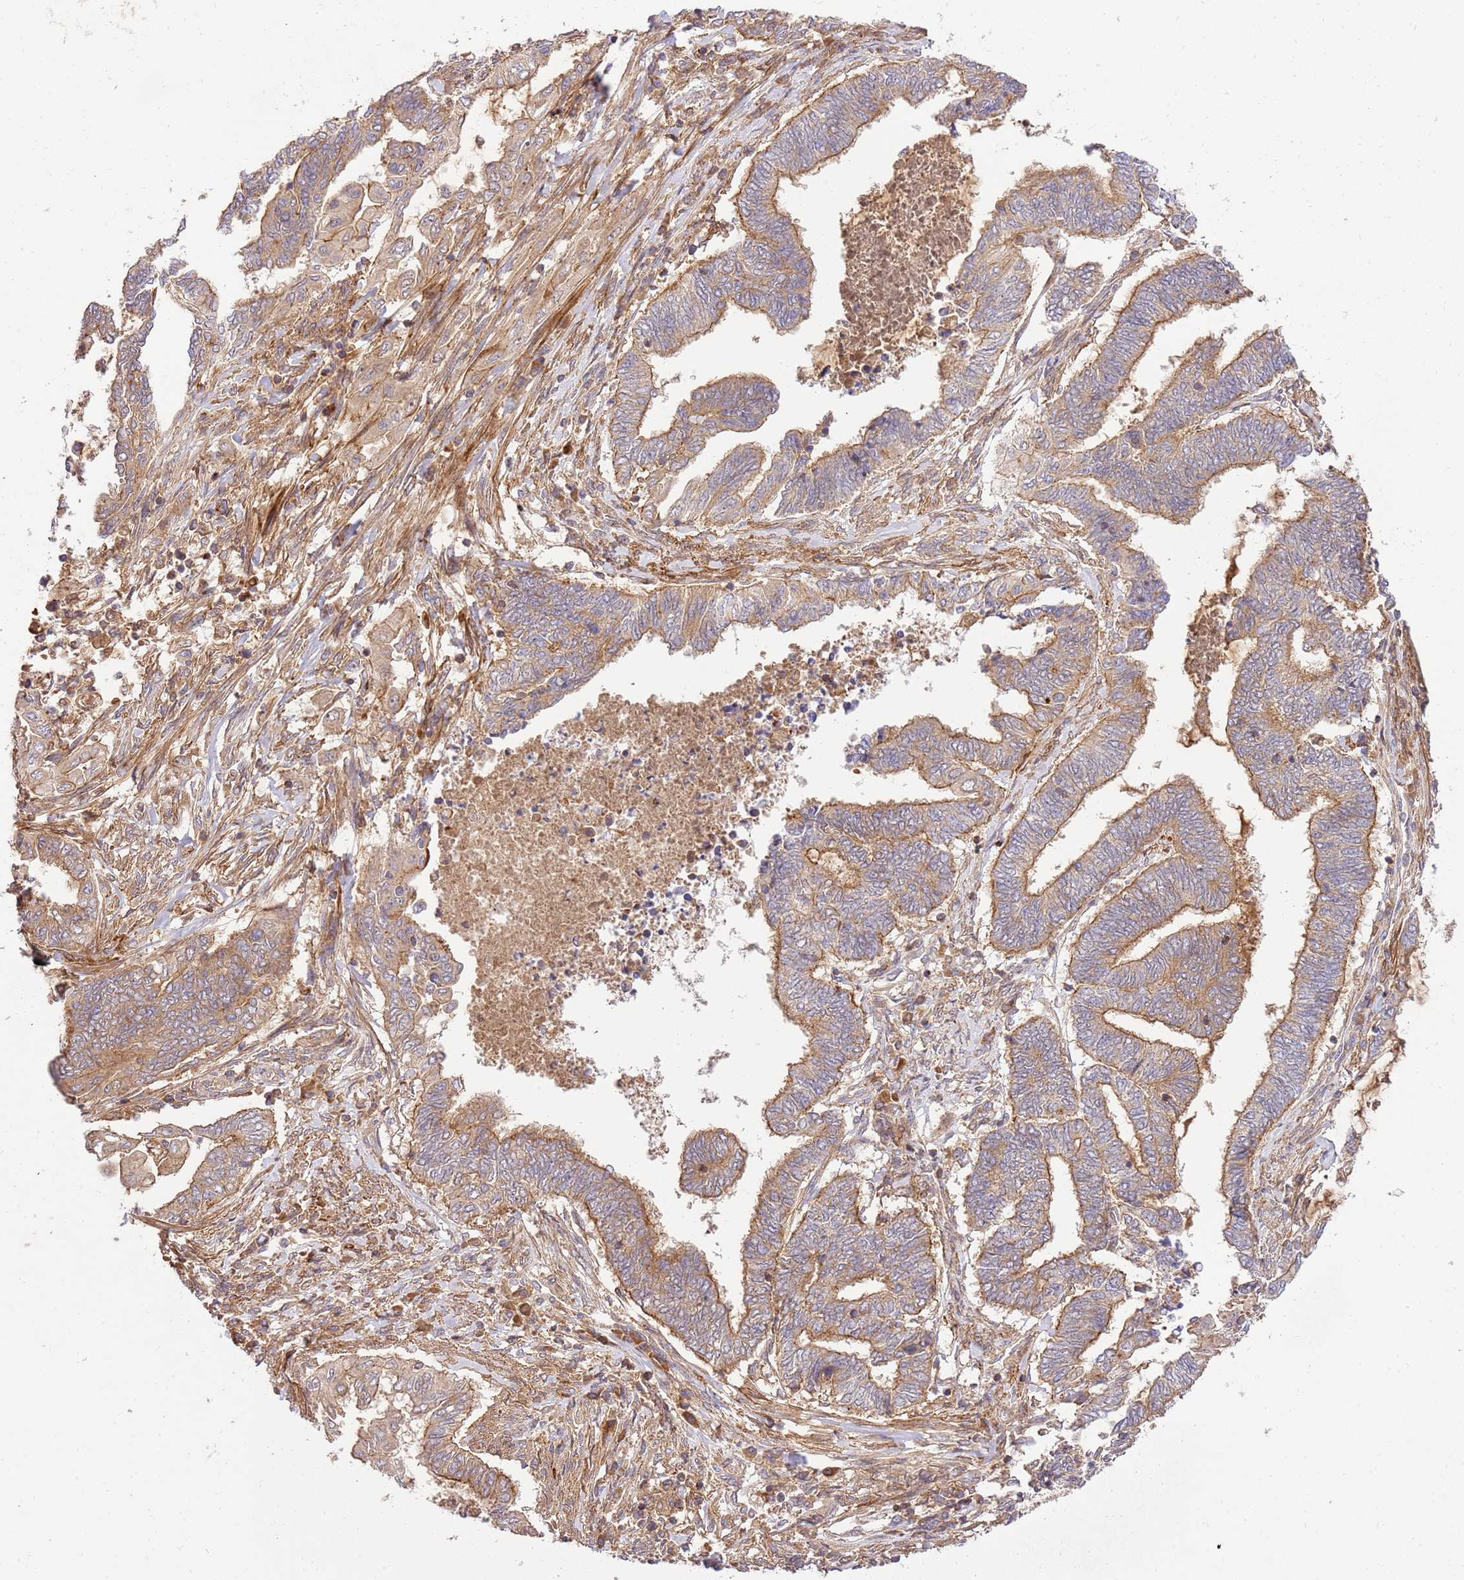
{"staining": {"intensity": "moderate", "quantity": ">75%", "location": "cytoplasmic/membranous"}, "tissue": "endometrial cancer", "cell_type": "Tumor cells", "image_type": "cancer", "snomed": [{"axis": "morphology", "description": "Adenocarcinoma, NOS"}, {"axis": "topography", "description": "Uterus"}, {"axis": "topography", "description": "Endometrium"}], "caption": "DAB immunohistochemical staining of human endometrial cancer (adenocarcinoma) displays moderate cytoplasmic/membranous protein expression in approximately >75% of tumor cells. (IHC, brightfield microscopy, high magnification).", "gene": "GAREM1", "patient": {"sex": "female", "age": 70}}